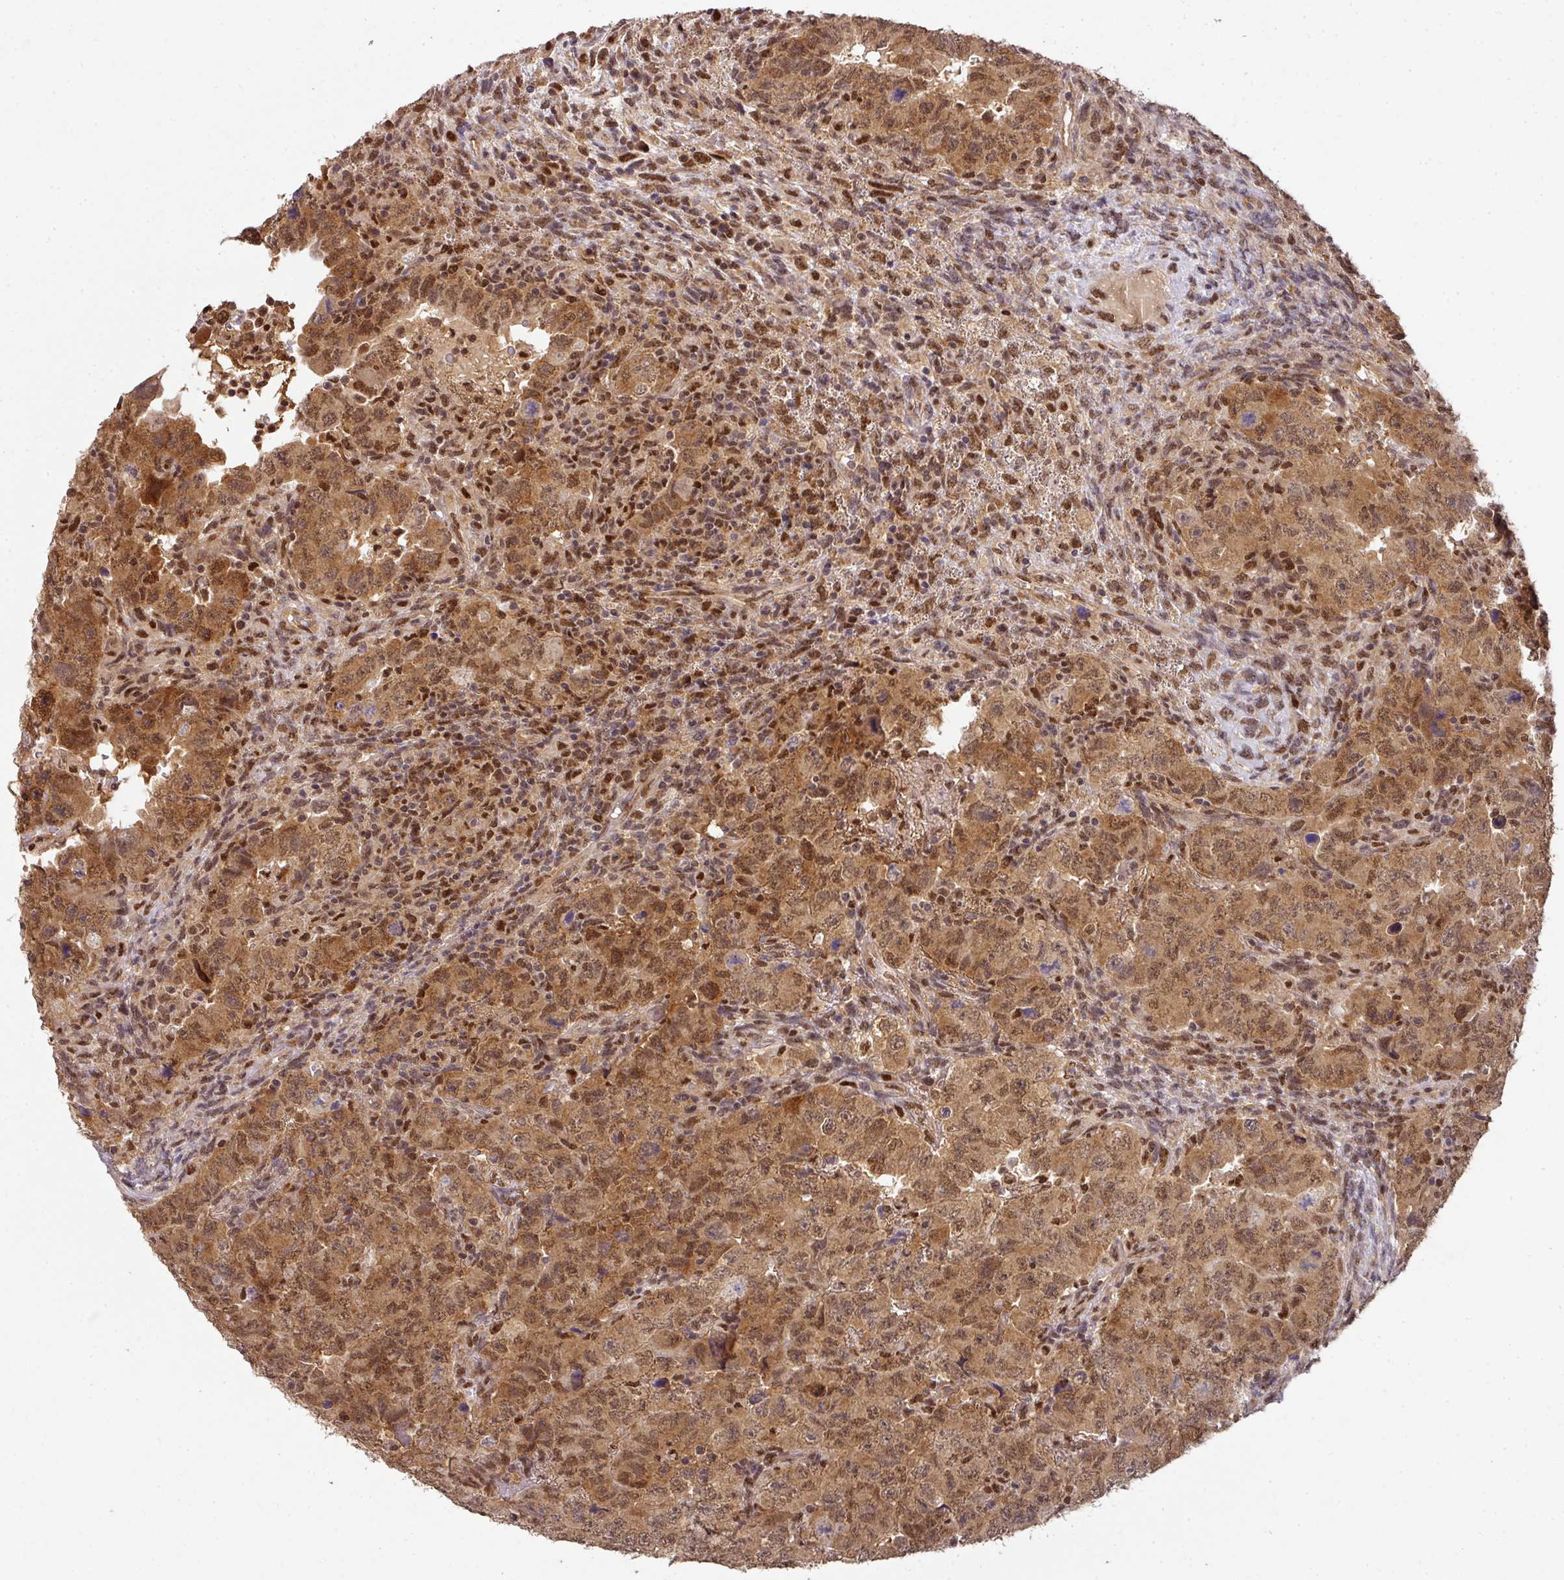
{"staining": {"intensity": "moderate", "quantity": ">75%", "location": "cytoplasmic/membranous,nuclear"}, "tissue": "testis cancer", "cell_type": "Tumor cells", "image_type": "cancer", "snomed": [{"axis": "morphology", "description": "Carcinoma, Embryonal, NOS"}, {"axis": "topography", "description": "Testis"}], "caption": "DAB (3,3'-diaminobenzidine) immunohistochemical staining of human testis cancer (embryonal carcinoma) shows moderate cytoplasmic/membranous and nuclear protein staining in about >75% of tumor cells. The staining was performed using DAB (3,3'-diaminobenzidine) to visualize the protein expression in brown, while the nuclei were stained in blue with hematoxylin (Magnification: 20x).", "gene": "RANBP9", "patient": {"sex": "male", "age": 24}}